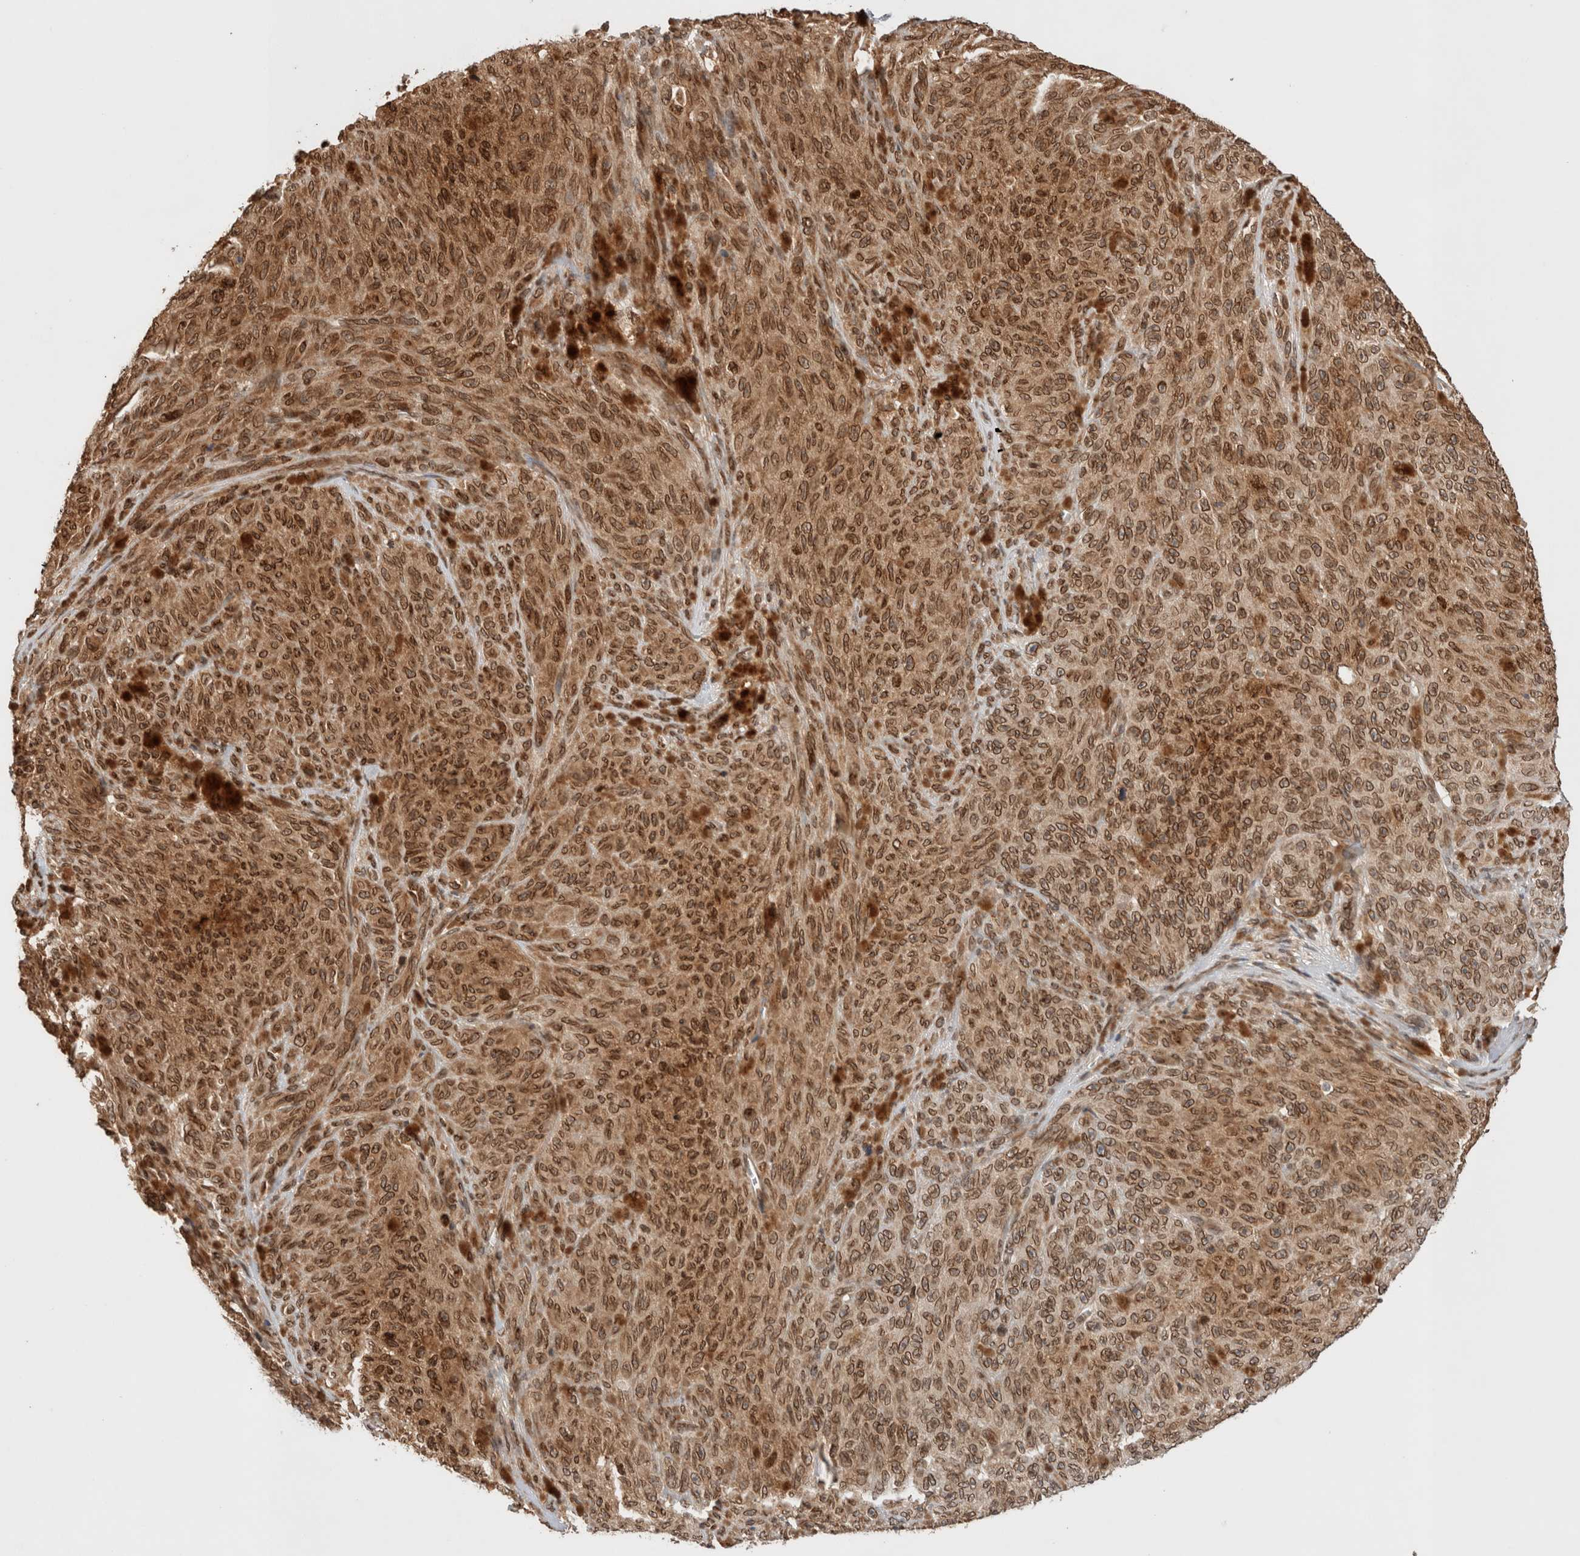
{"staining": {"intensity": "moderate", "quantity": ">75%", "location": "cytoplasmic/membranous,nuclear"}, "tissue": "melanoma", "cell_type": "Tumor cells", "image_type": "cancer", "snomed": [{"axis": "morphology", "description": "Malignant melanoma, NOS"}, {"axis": "topography", "description": "Skin"}], "caption": "Human melanoma stained for a protein (brown) demonstrates moderate cytoplasmic/membranous and nuclear positive positivity in about >75% of tumor cells.", "gene": "TPR", "patient": {"sex": "female", "age": 82}}